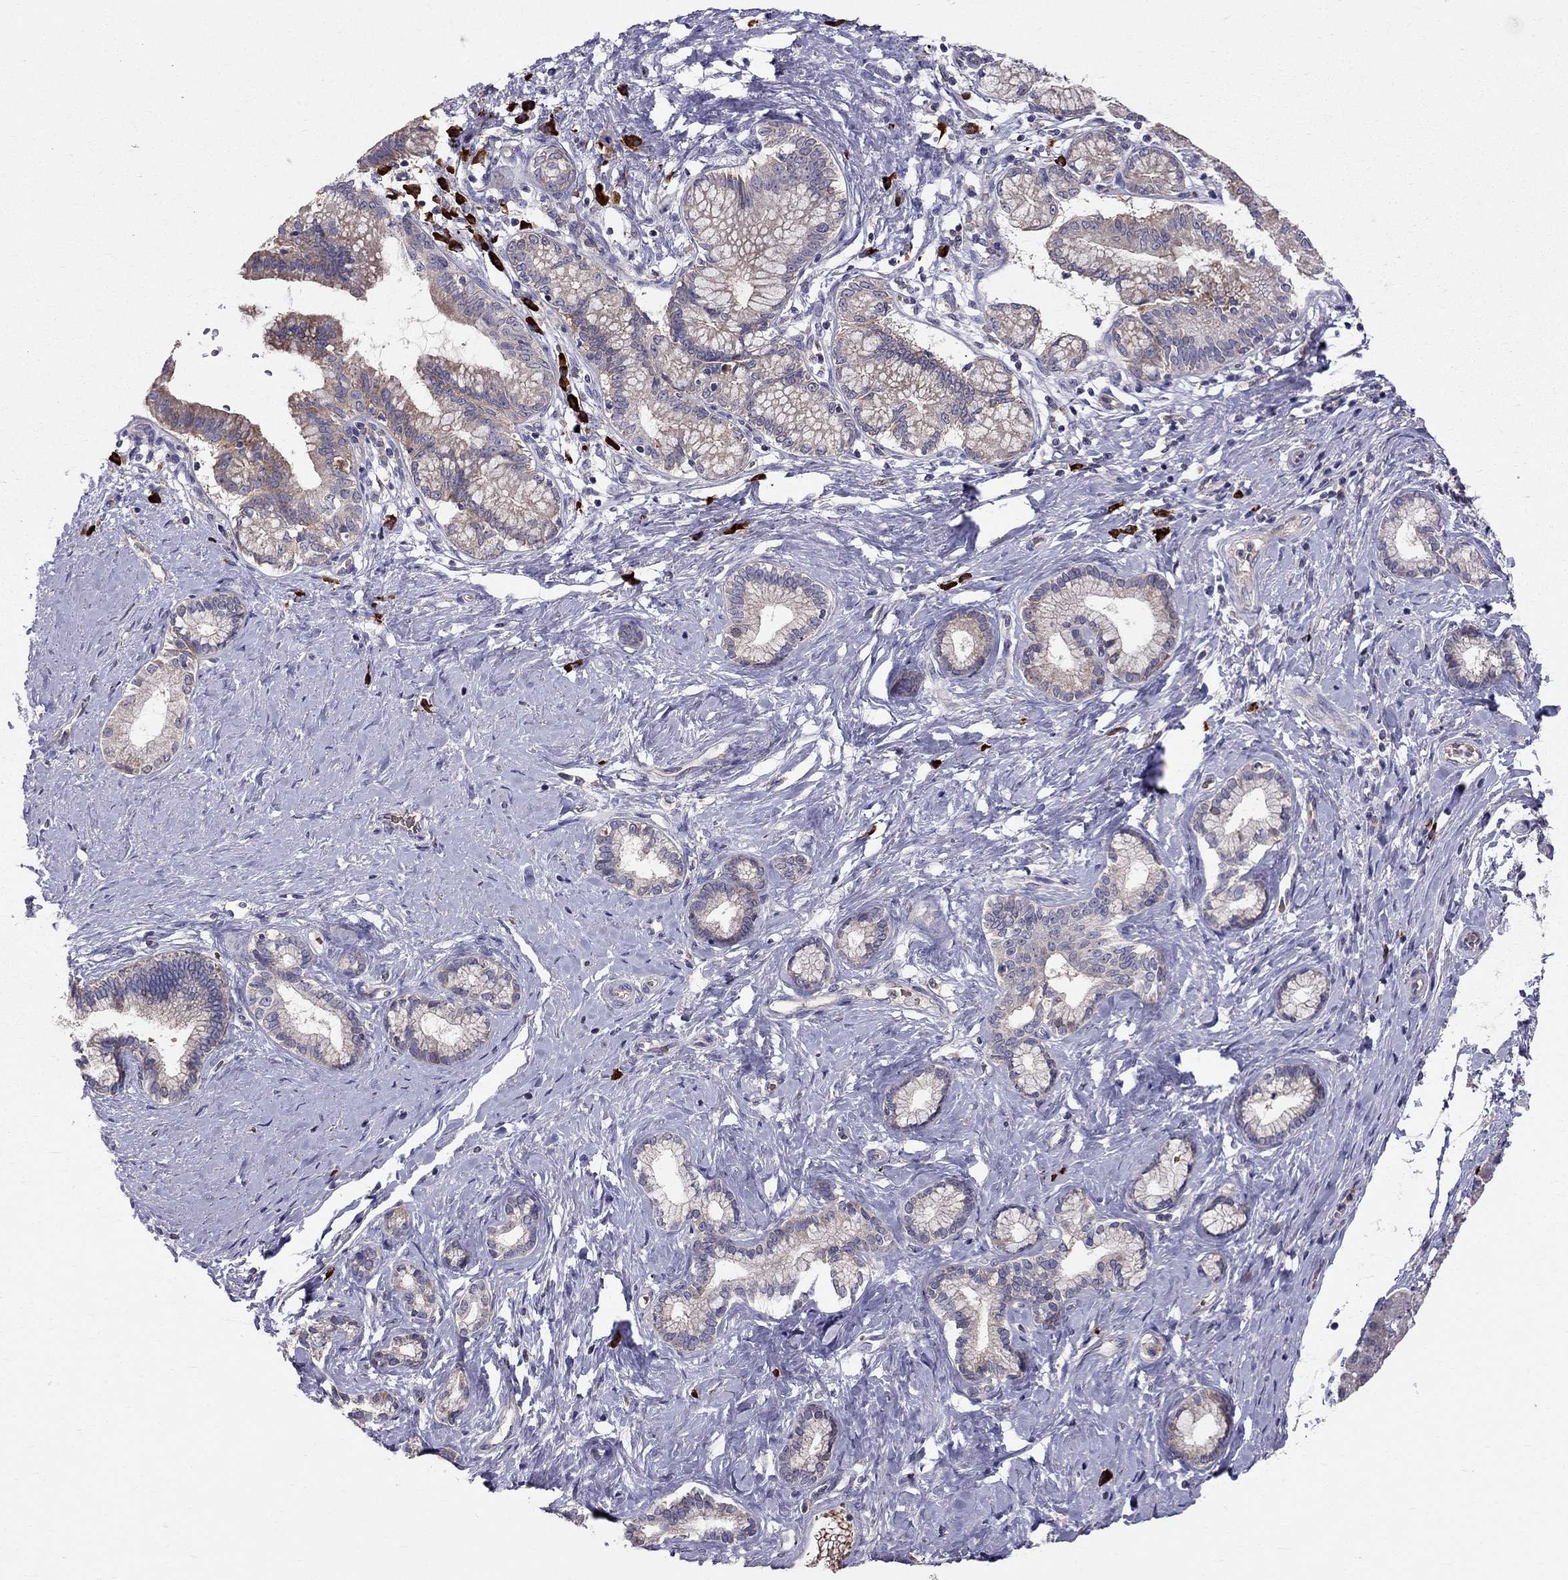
{"staining": {"intensity": "moderate", "quantity": "<25%", "location": "cytoplasmic/membranous"}, "tissue": "pancreatic cancer", "cell_type": "Tumor cells", "image_type": "cancer", "snomed": [{"axis": "morphology", "description": "Adenocarcinoma, NOS"}, {"axis": "topography", "description": "Pancreas"}], "caption": "Immunohistochemical staining of pancreatic cancer exhibits low levels of moderate cytoplasmic/membranous expression in about <25% of tumor cells. Nuclei are stained in blue.", "gene": "PIK3CG", "patient": {"sex": "female", "age": 73}}